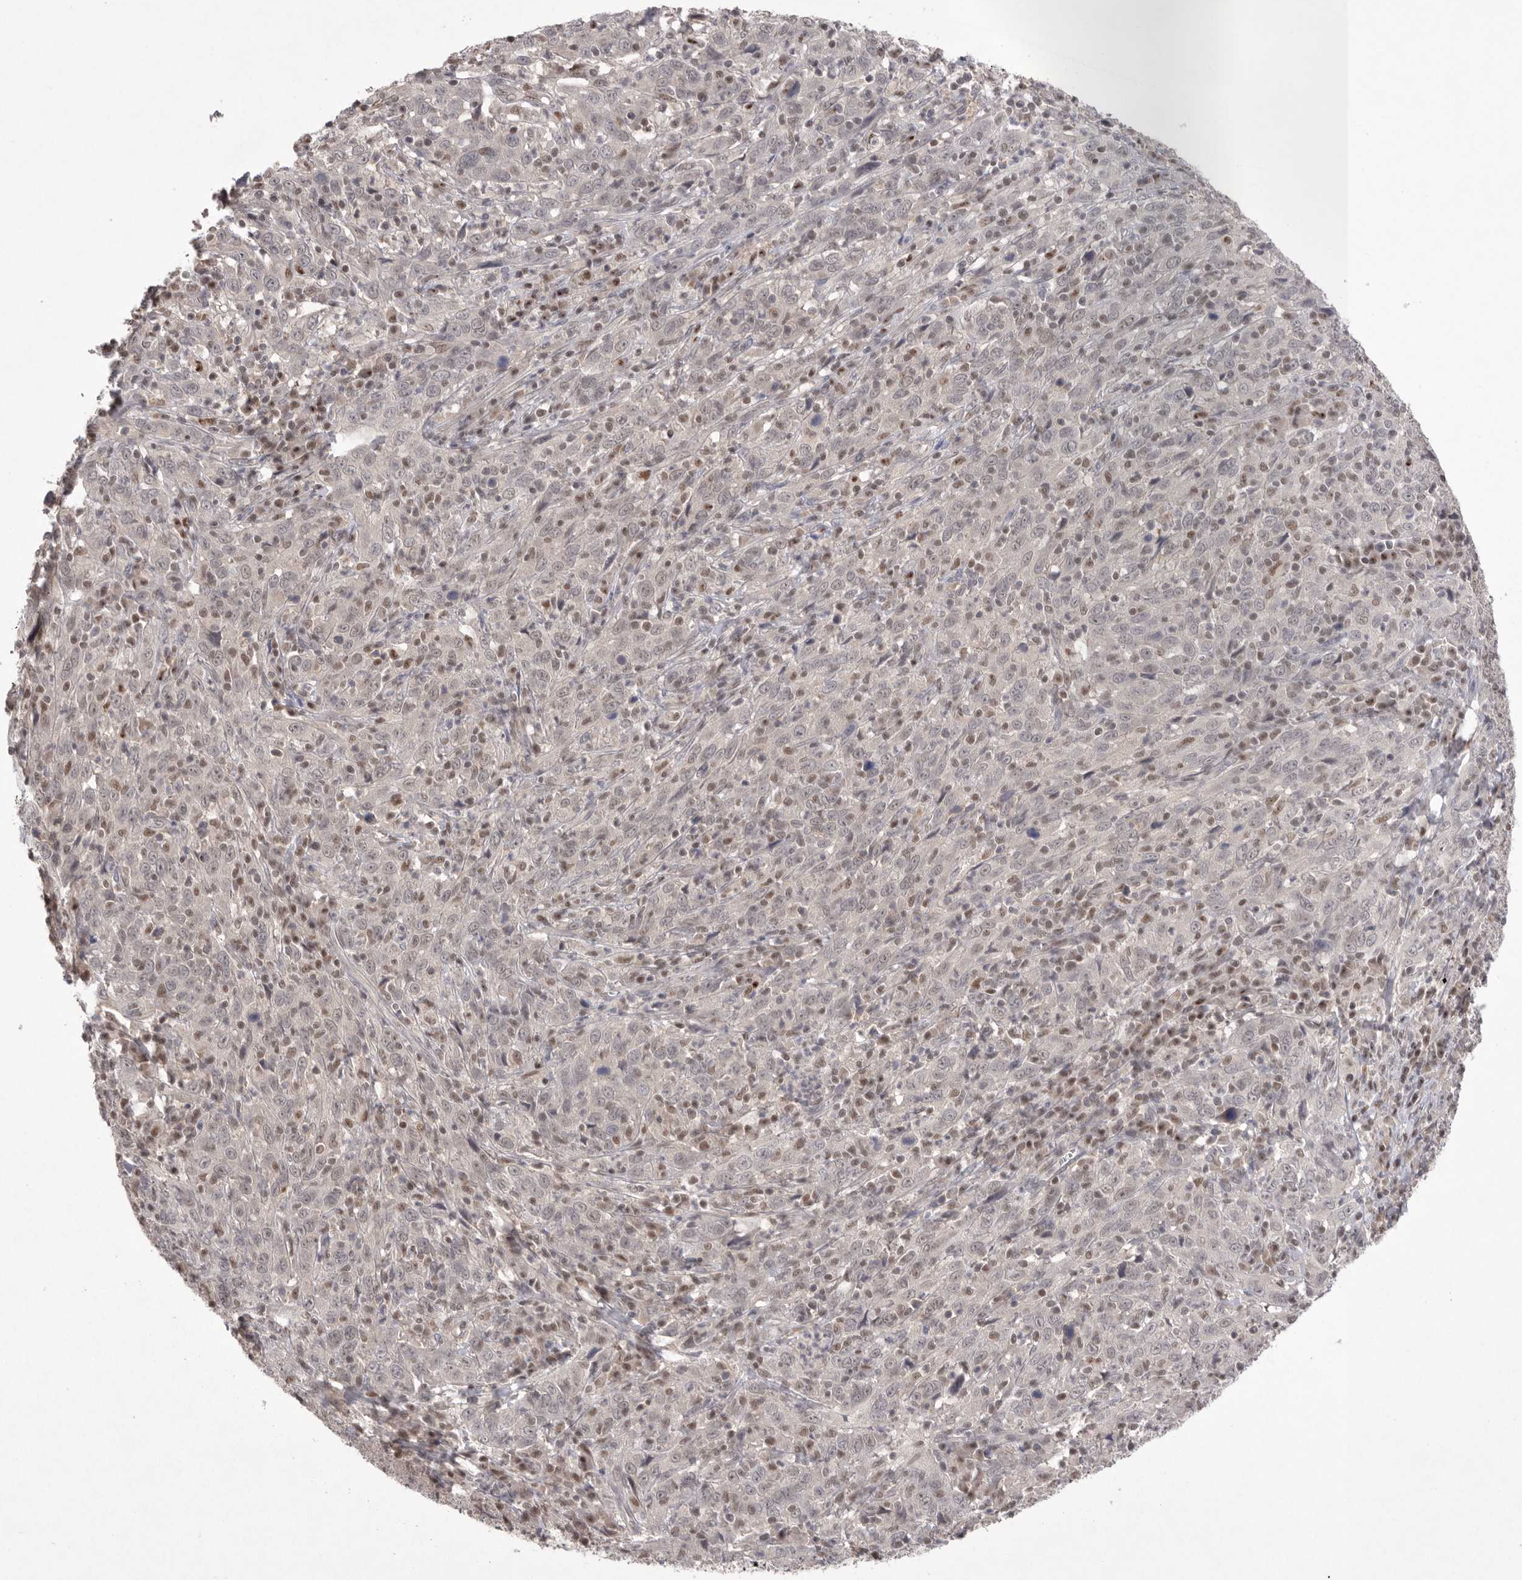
{"staining": {"intensity": "weak", "quantity": "<25%", "location": "nuclear"}, "tissue": "cervical cancer", "cell_type": "Tumor cells", "image_type": "cancer", "snomed": [{"axis": "morphology", "description": "Squamous cell carcinoma, NOS"}, {"axis": "topography", "description": "Cervix"}], "caption": "Squamous cell carcinoma (cervical) stained for a protein using immunohistochemistry reveals no positivity tumor cells.", "gene": "HUS1", "patient": {"sex": "female", "age": 46}}